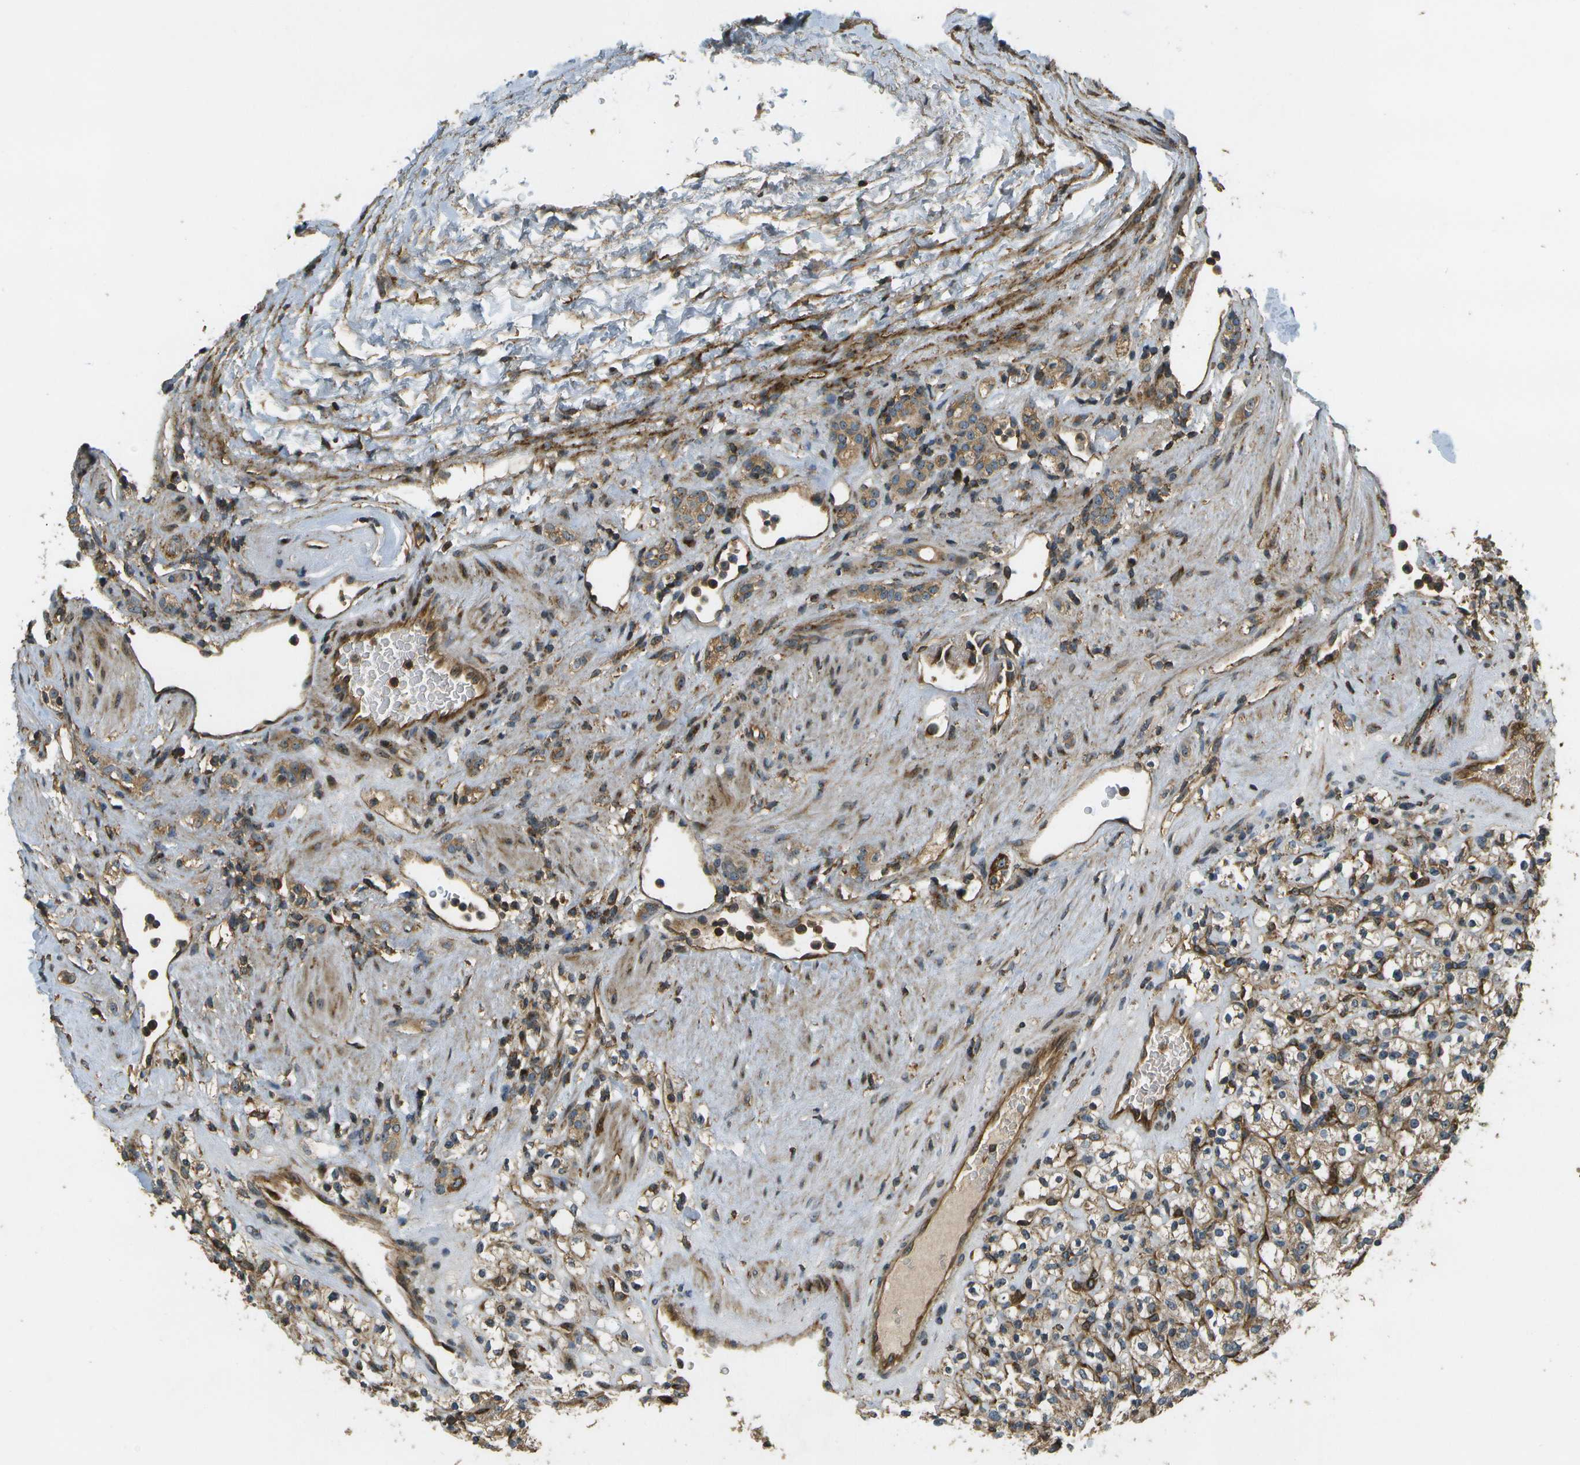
{"staining": {"intensity": "moderate", "quantity": ">75%", "location": "cytoplasmic/membranous"}, "tissue": "renal cancer", "cell_type": "Tumor cells", "image_type": "cancer", "snomed": [{"axis": "morphology", "description": "Normal tissue, NOS"}, {"axis": "morphology", "description": "Adenocarcinoma, NOS"}, {"axis": "topography", "description": "Kidney"}], "caption": "IHC of adenocarcinoma (renal) shows medium levels of moderate cytoplasmic/membranous staining in approximately >75% of tumor cells.", "gene": "LRP12", "patient": {"sex": "female", "age": 72}}